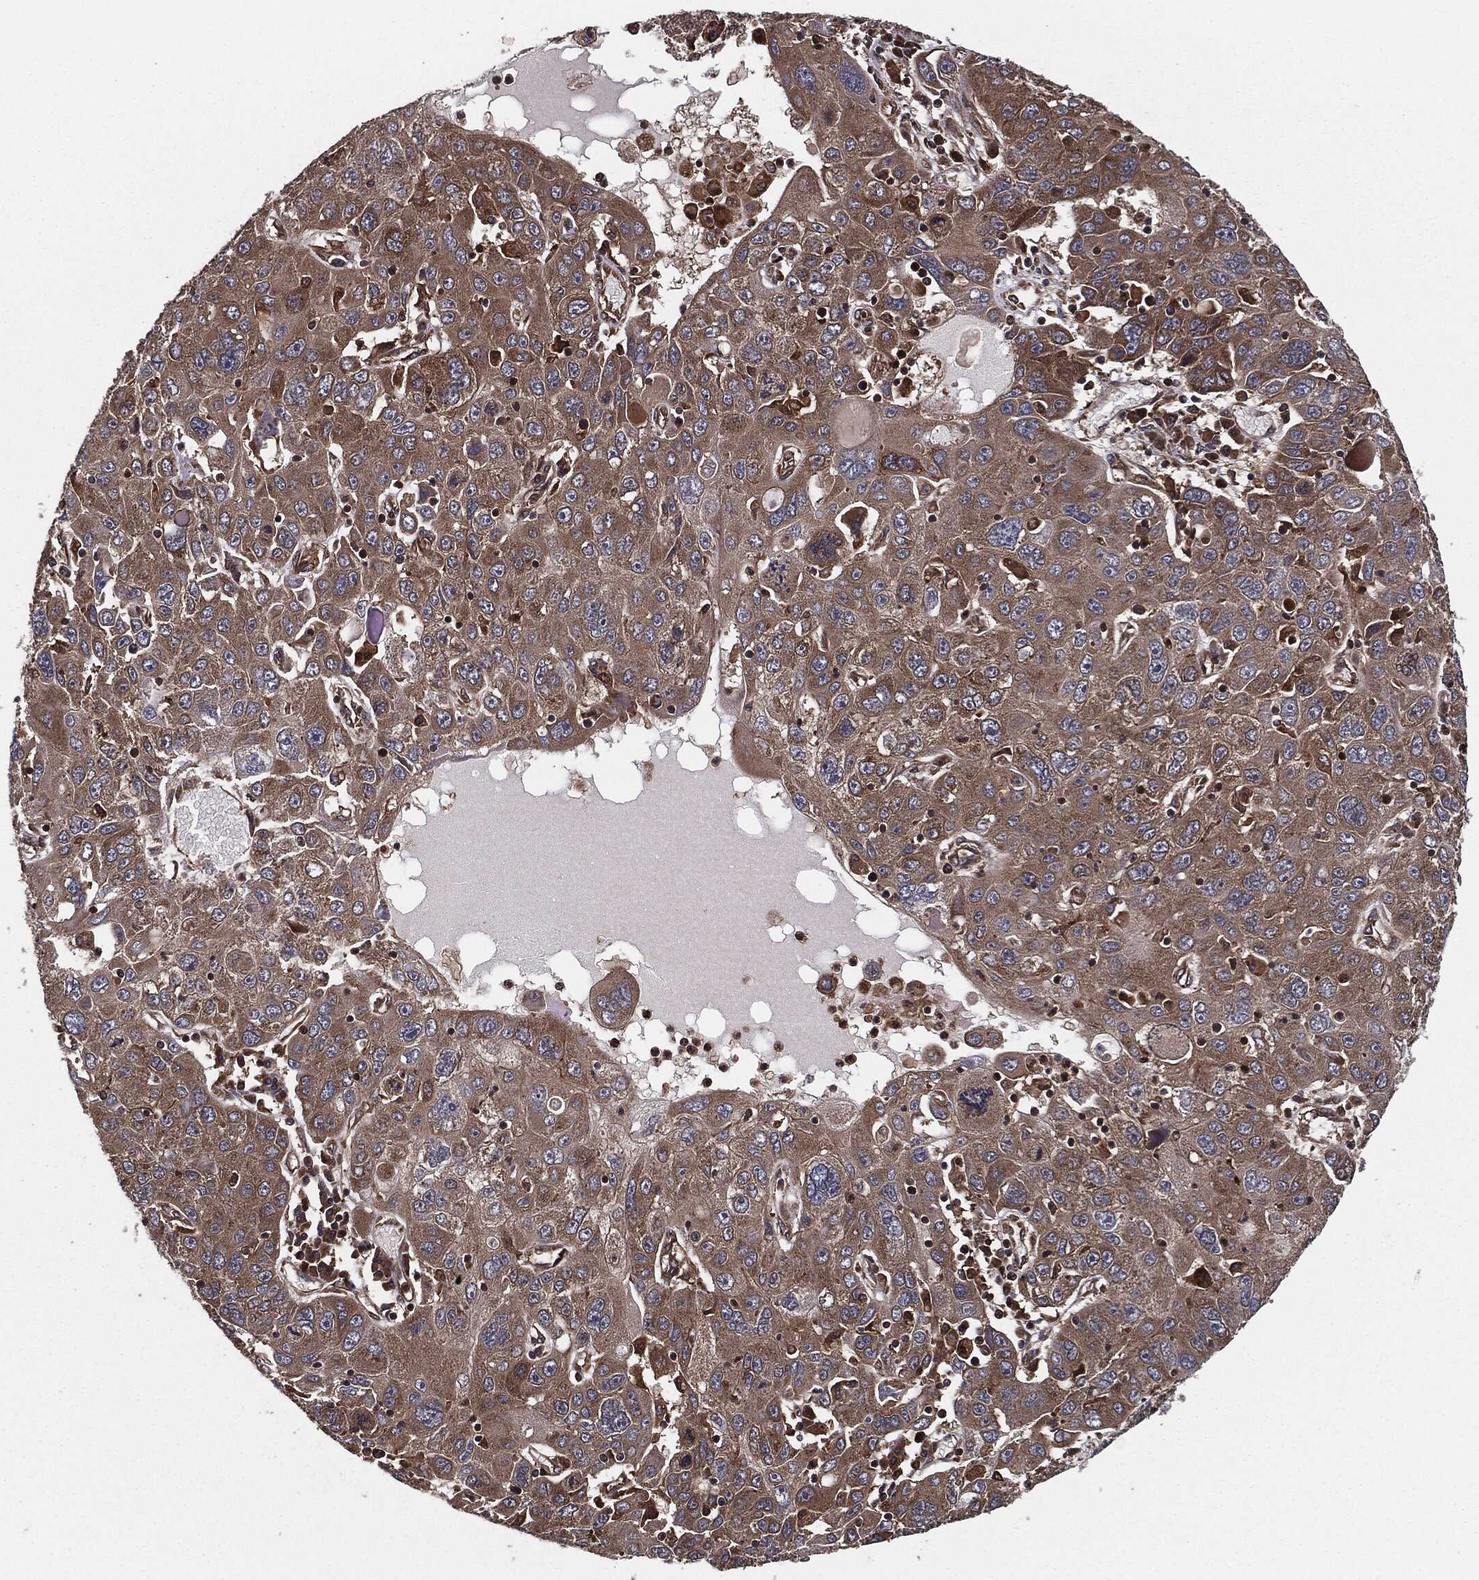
{"staining": {"intensity": "moderate", "quantity": ">75%", "location": "cytoplasmic/membranous"}, "tissue": "stomach cancer", "cell_type": "Tumor cells", "image_type": "cancer", "snomed": [{"axis": "morphology", "description": "Adenocarcinoma, NOS"}, {"axis": "topography", "description": "Stomach"}], "caption": "Protein staining demonstrates moderate cytoplasmic/membranous positivity in approximately >75% of tumor cells in stomach adenocarcinoma.", "gene": "RAP1GDS1", "patient": {"sex": "male", "age": 56}}